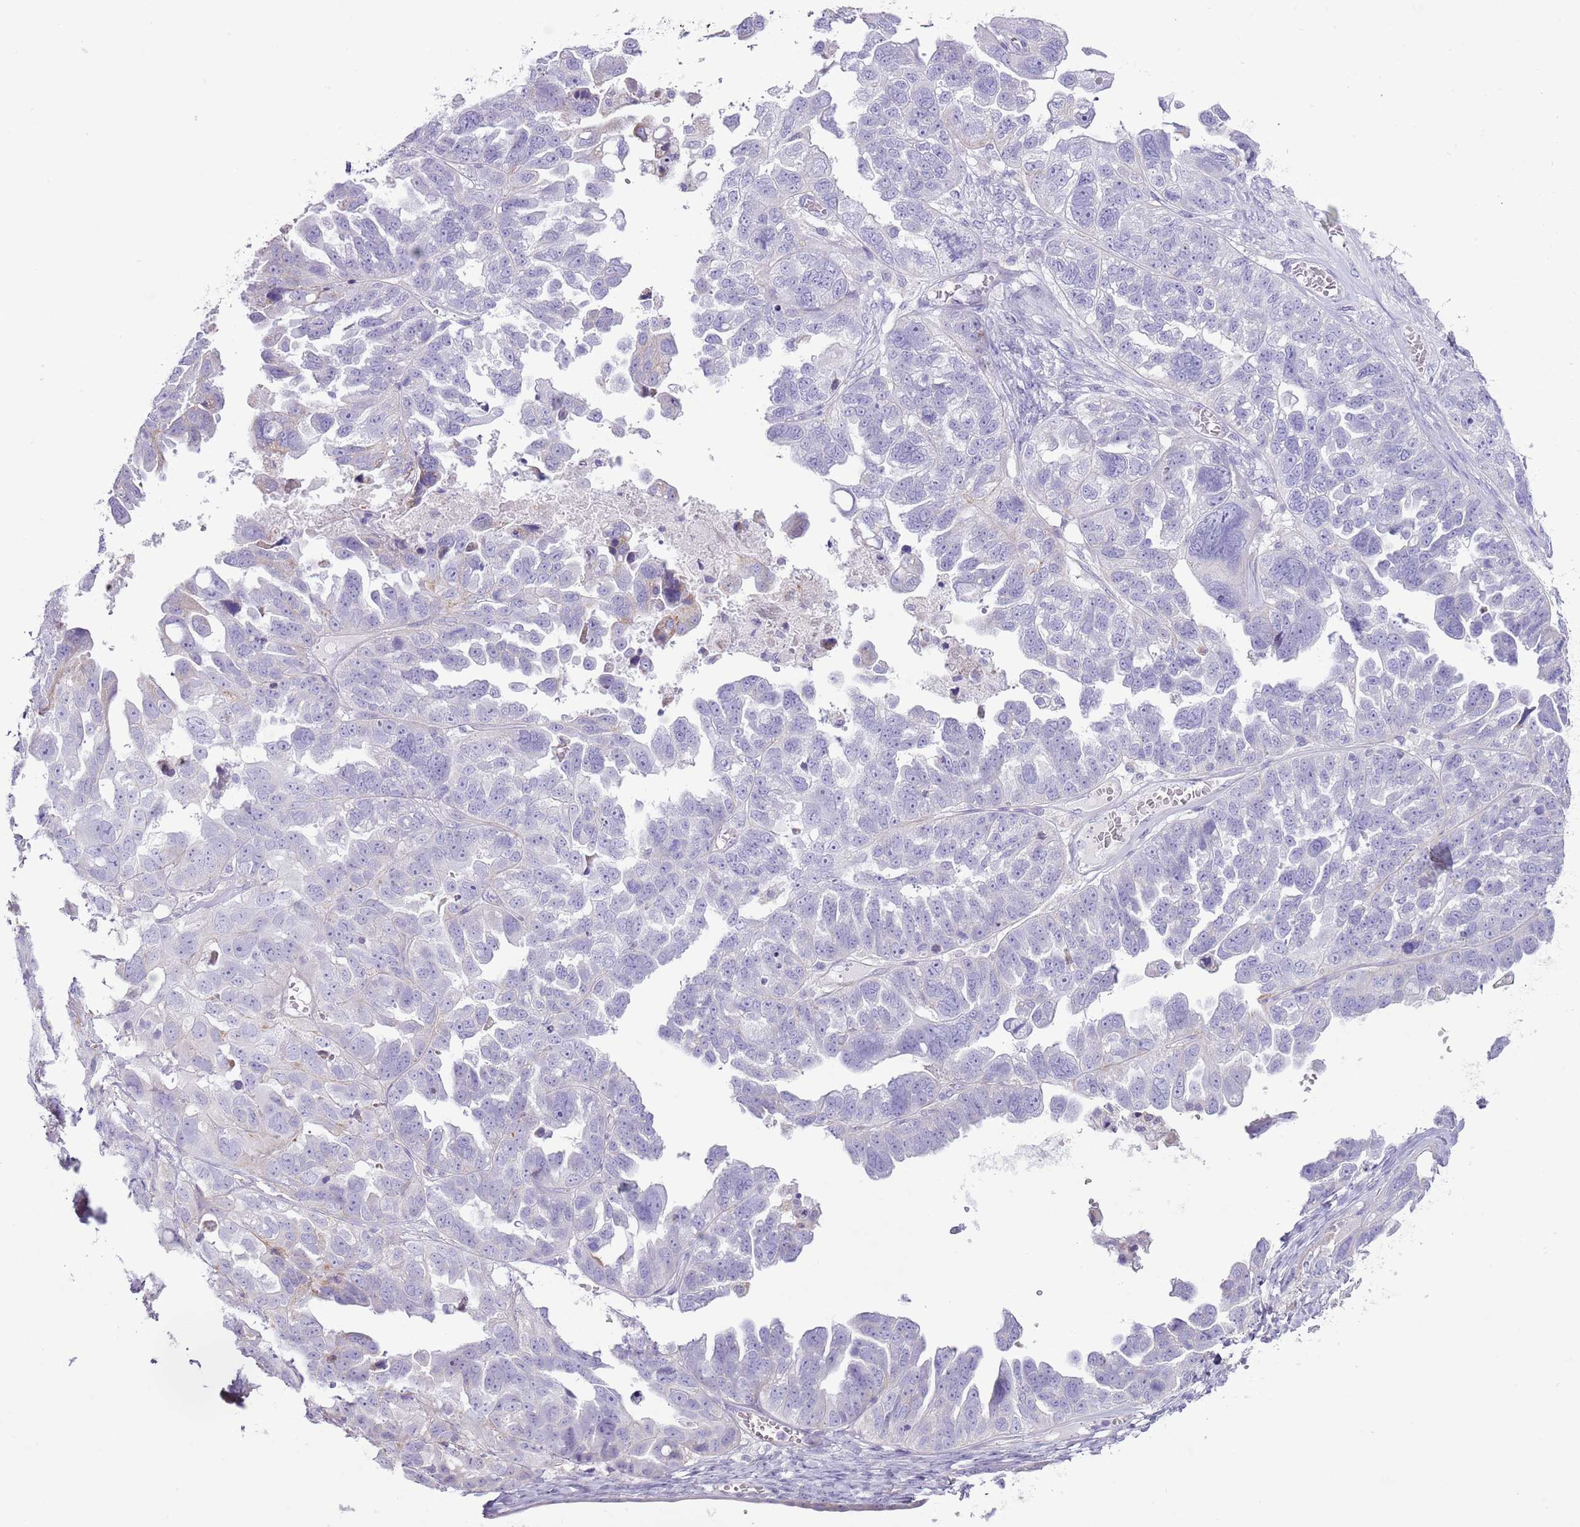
{"staining": {"intensity": "negative", "quantity": "none", "location": "none"}, "tissue": "ovarian cancer", "cell_type": "Tumor cells", "image_type": "cancer", "snomed": [{"axis": "morphology", "description": "Cystadenocarcinoma, serous, NOS"}, {"axis": "topography", "description": "Ovary"}], "caption": "A high-resolution photomicrograph shows immunohistochemistry (IHC) staining of ovarian cancer (serous cystadenocarcinoma), which demonstrates no significant positivity in tumor cells.", "gene": "SLC23A1", "patient": {"sex": "female", "age": 79}}